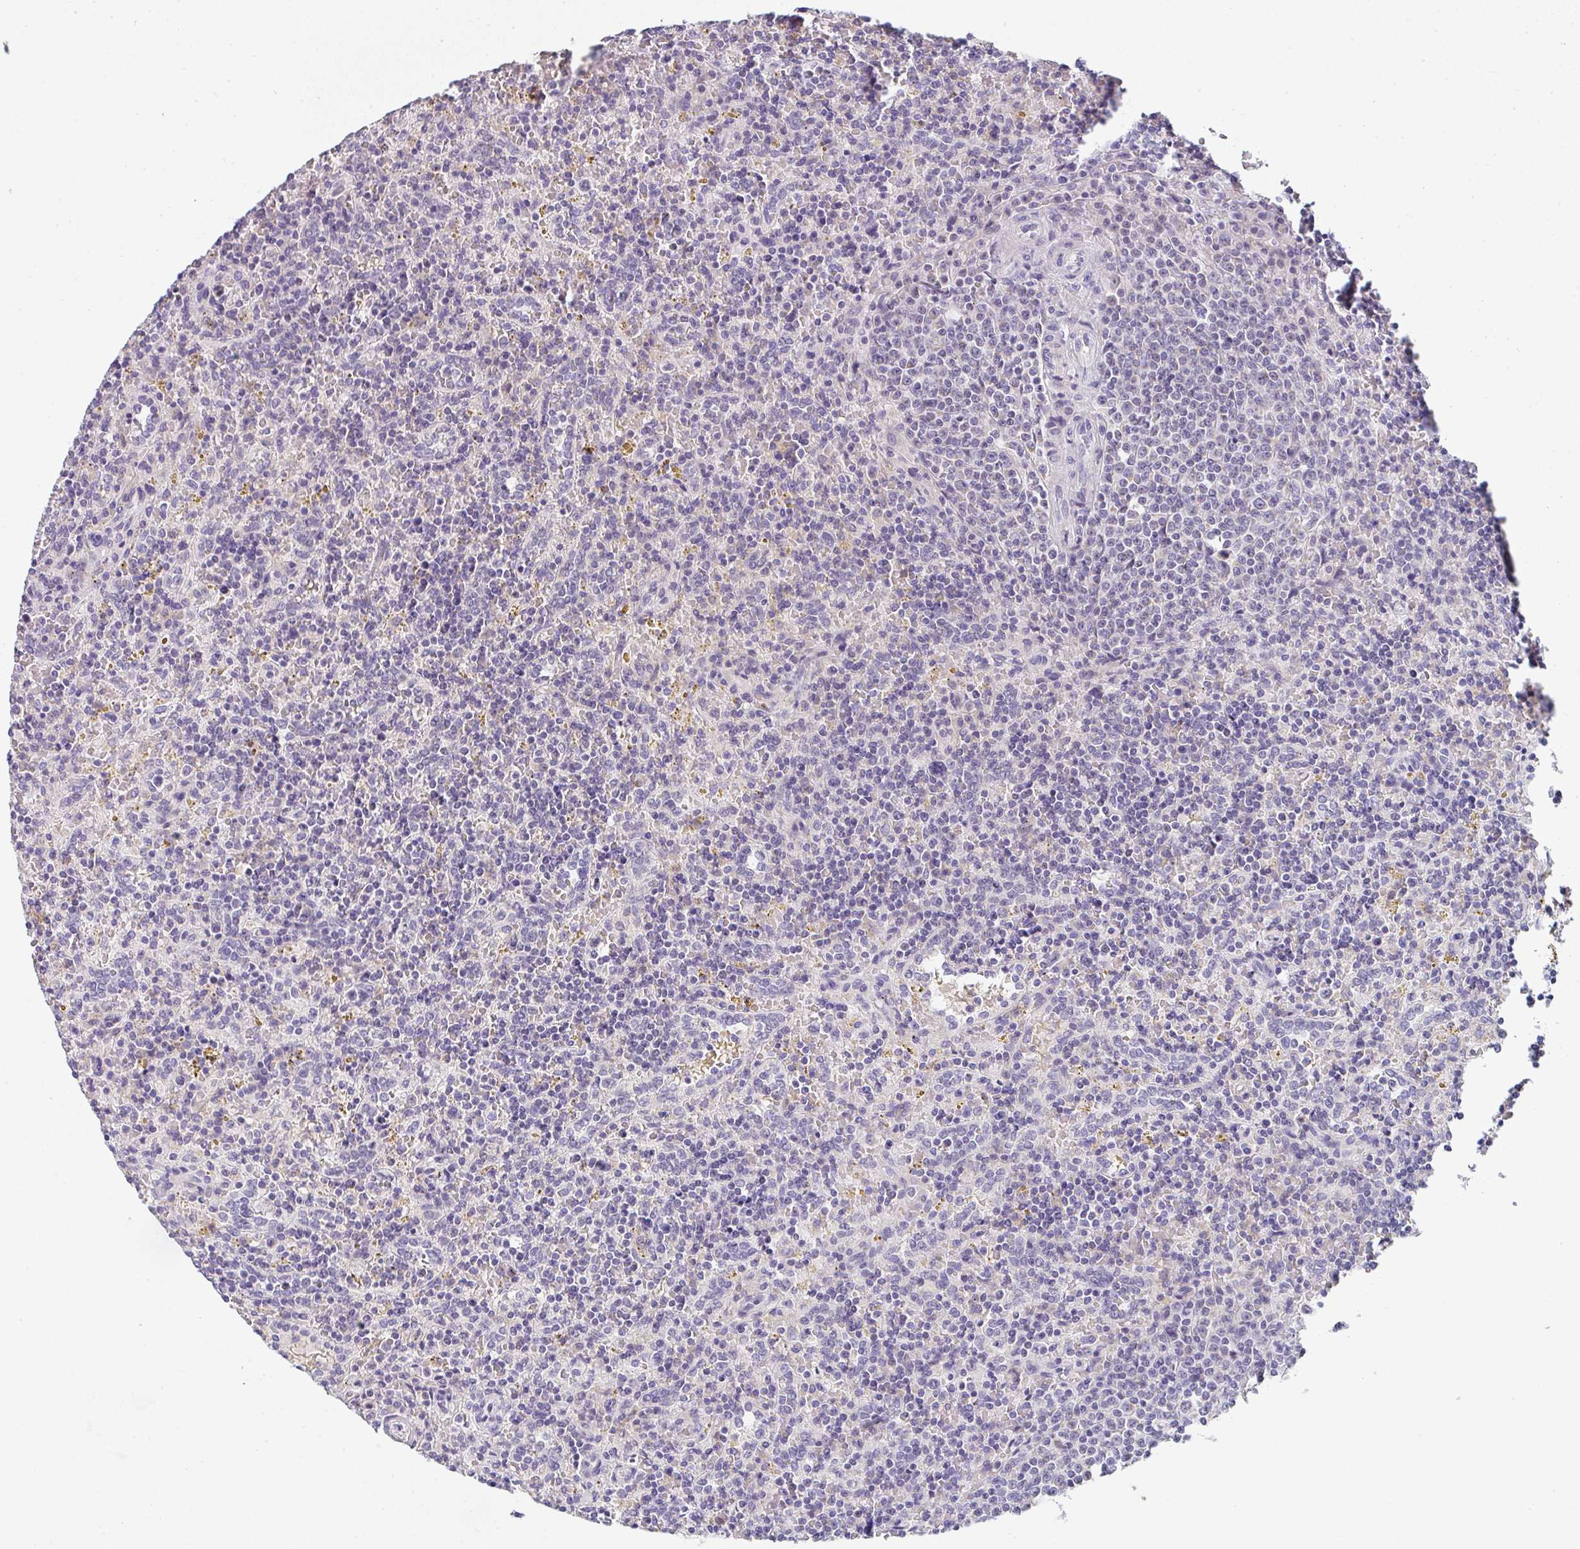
{"staining": {"intensity": "negative", "quantity": "none", "location": "none"}, "tissue": "lymphoma", "cell_type": "Tumor cells", "image_type": "cancer", "snomed": [{"axis": "morphology", "description": "Malignant lymphoma, non-Hodgkin's type, Low grade"}, {"axis": "topography", "description": "Spleen"}], "caption": "The histopathology image shows no staining of tumor cells in malignant lymphoma, non-Hodgkin's type (low-grade). Nuclei are stained in blue.", "gene": "CACNA1S", "patient": {"sex": "male", "age": 67}}